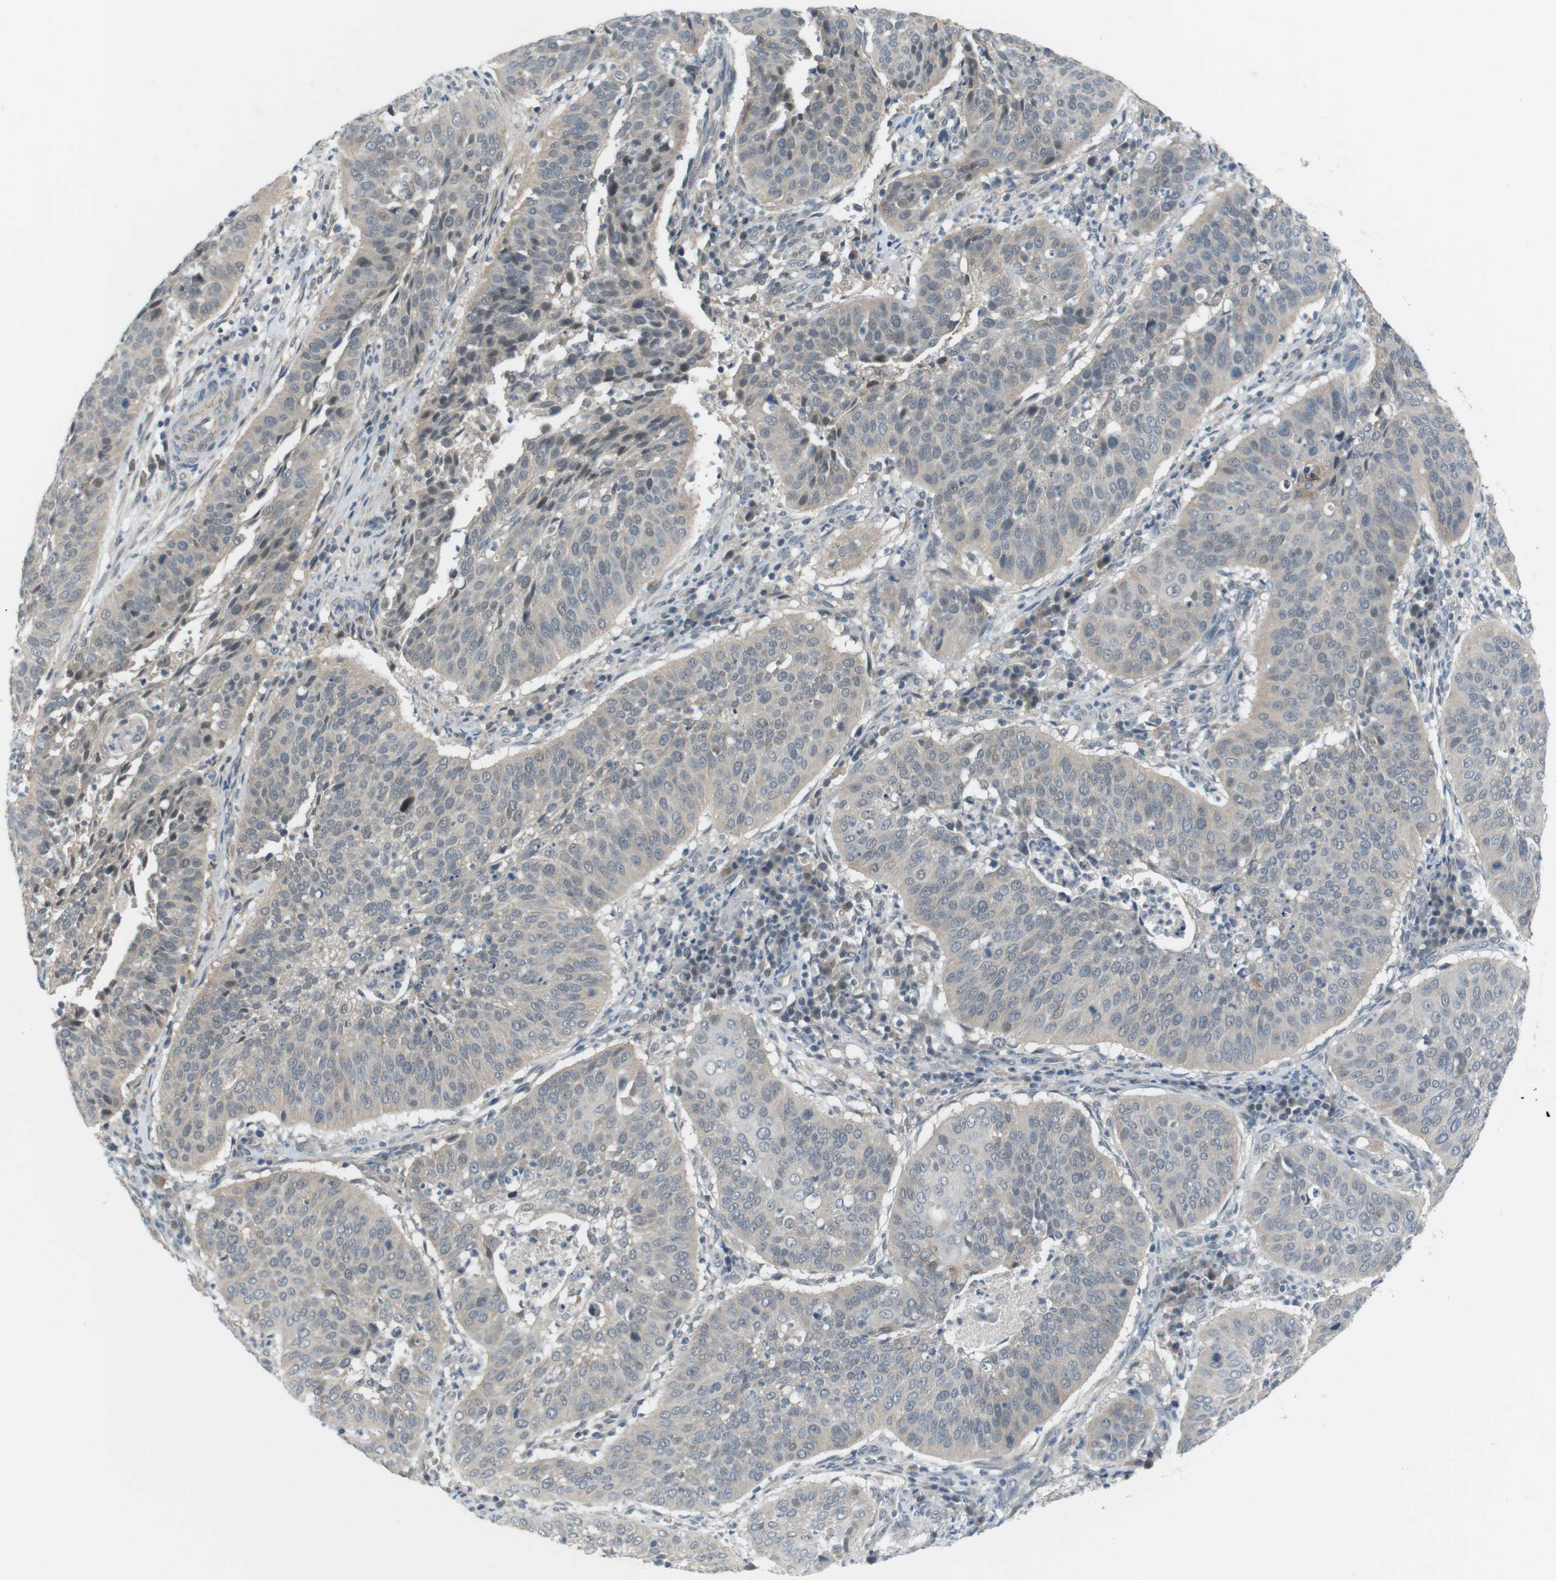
{"staining": {"intensity": "weak", "quantity": "<25%", "location": "cytoplasmic/membranous"}, "tissue": "cervical cancer", "cell_type": "Tumor cells", "image_type": "cancer", "snomed": [{"axis": "morphology", "description": "Normal tissue, NOS"}, {"axis": "morphology", "description": "Squamous cell carcinoma, NOS"}, {"axis": "topography", "description": "Cervix"}], "caption": "Immunohistochemistry image of human squamous cell carcinoma (cervical) stained for a protein (brown), which reveals no expression in tumor cells. The staining was performed using DAB (3,3'-diaminobenzidine) to visualize the protein expression in brown, while the nuclei were stained in blue with hematoxylin (Magnification: 20x).", "gene": "RTN3", "patient": {"sex": "female", "age": 39}}